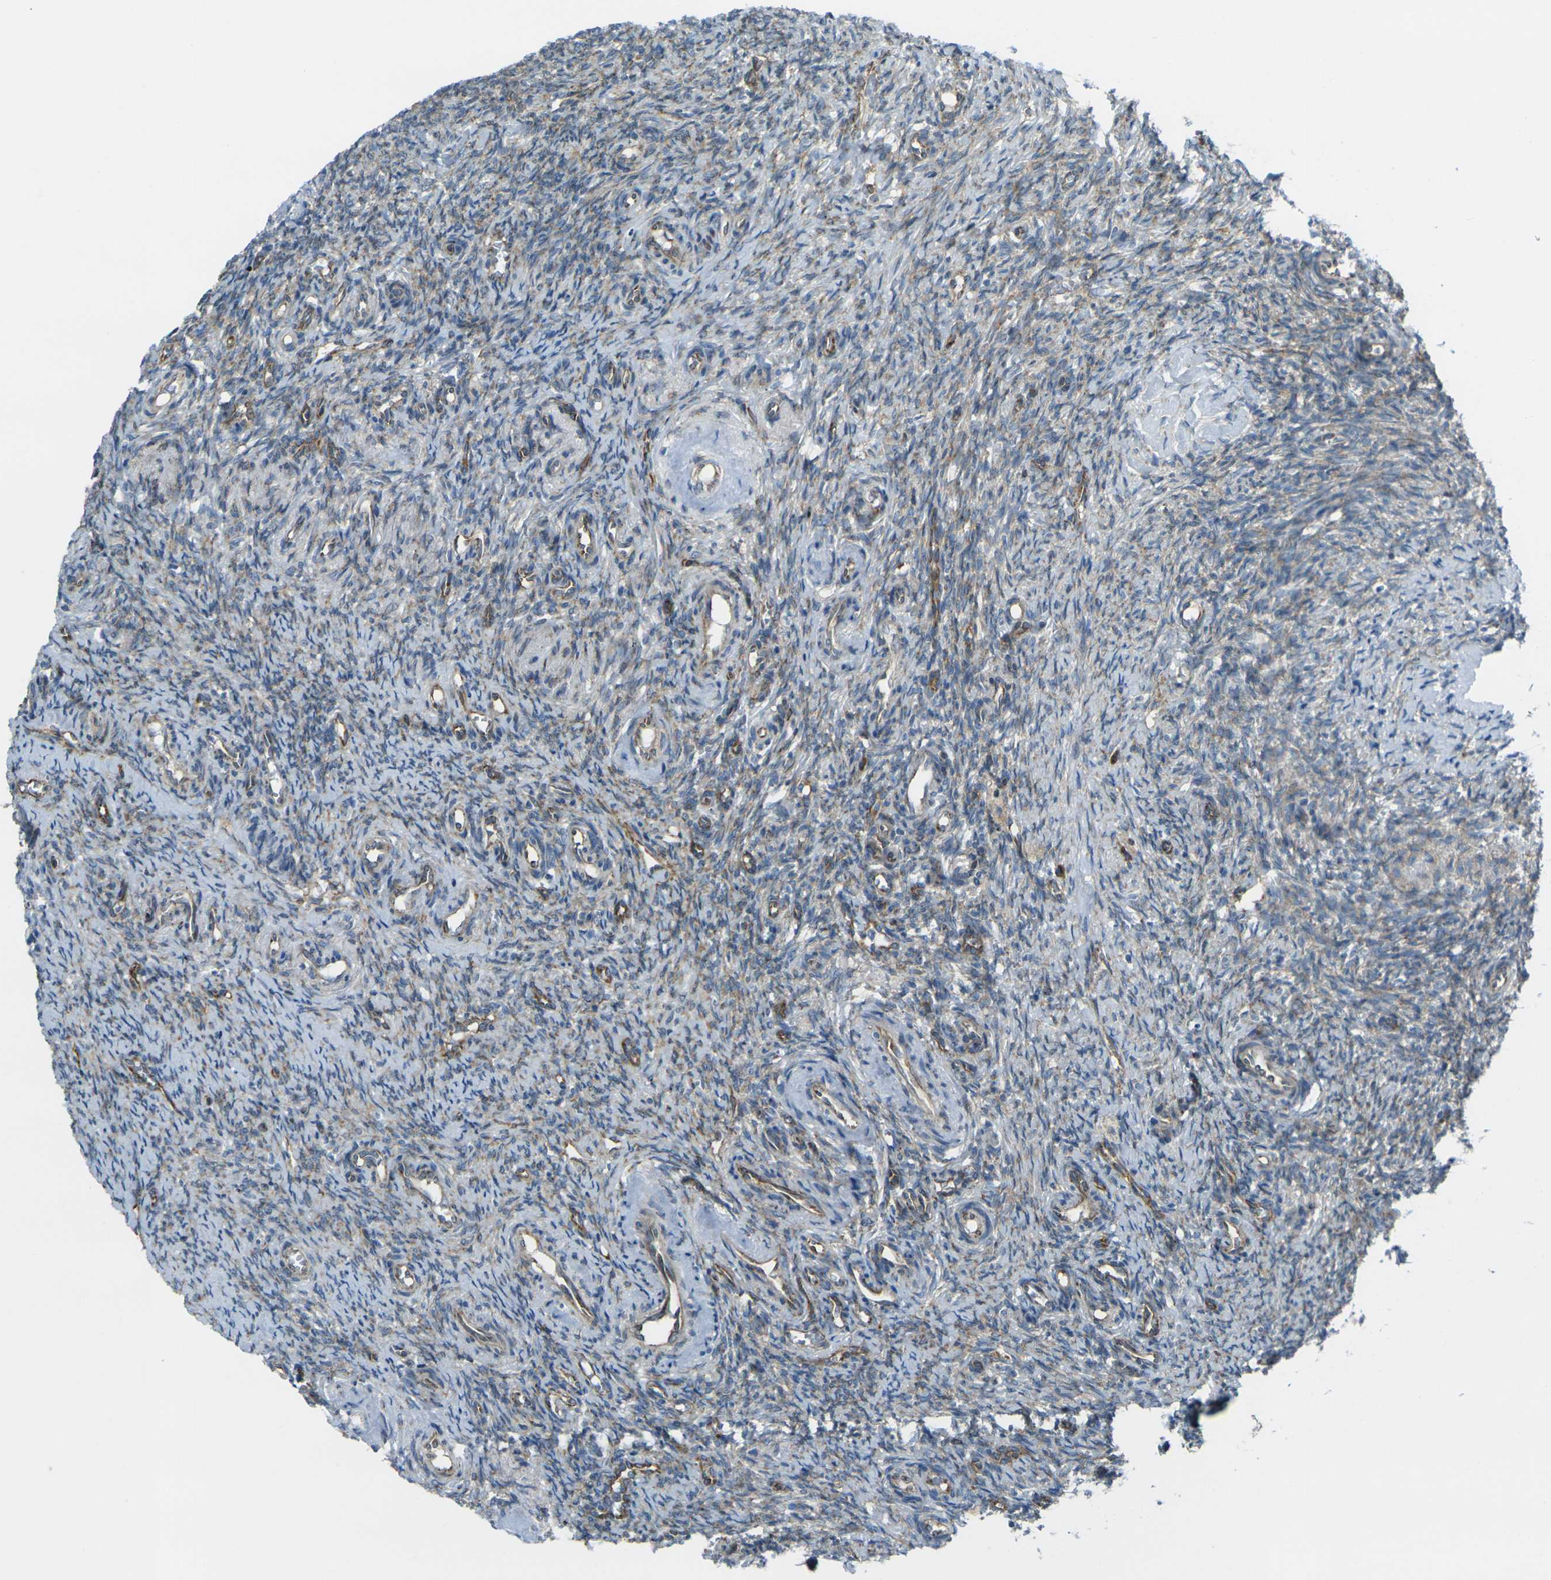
{"staining": {"intensity": "strong", "quantity": ">75%", "location": "cytoplasmic/membranous"}, "tissue": "ovary", "cell_type": "Follicle cells", "image_type": "normal", "snomed": [{"axis": "morphology", "description": "Normal tissue, NOS"}, {"axis": "topography", "description": "Ovary"}], "caption": "Protein analysis of normal ovary displays strong cytoplasmic/membranous expression in about >75% of follicle cells.", "gene": "CELSR2", "patient": {"sex": "female", "age": 41}}